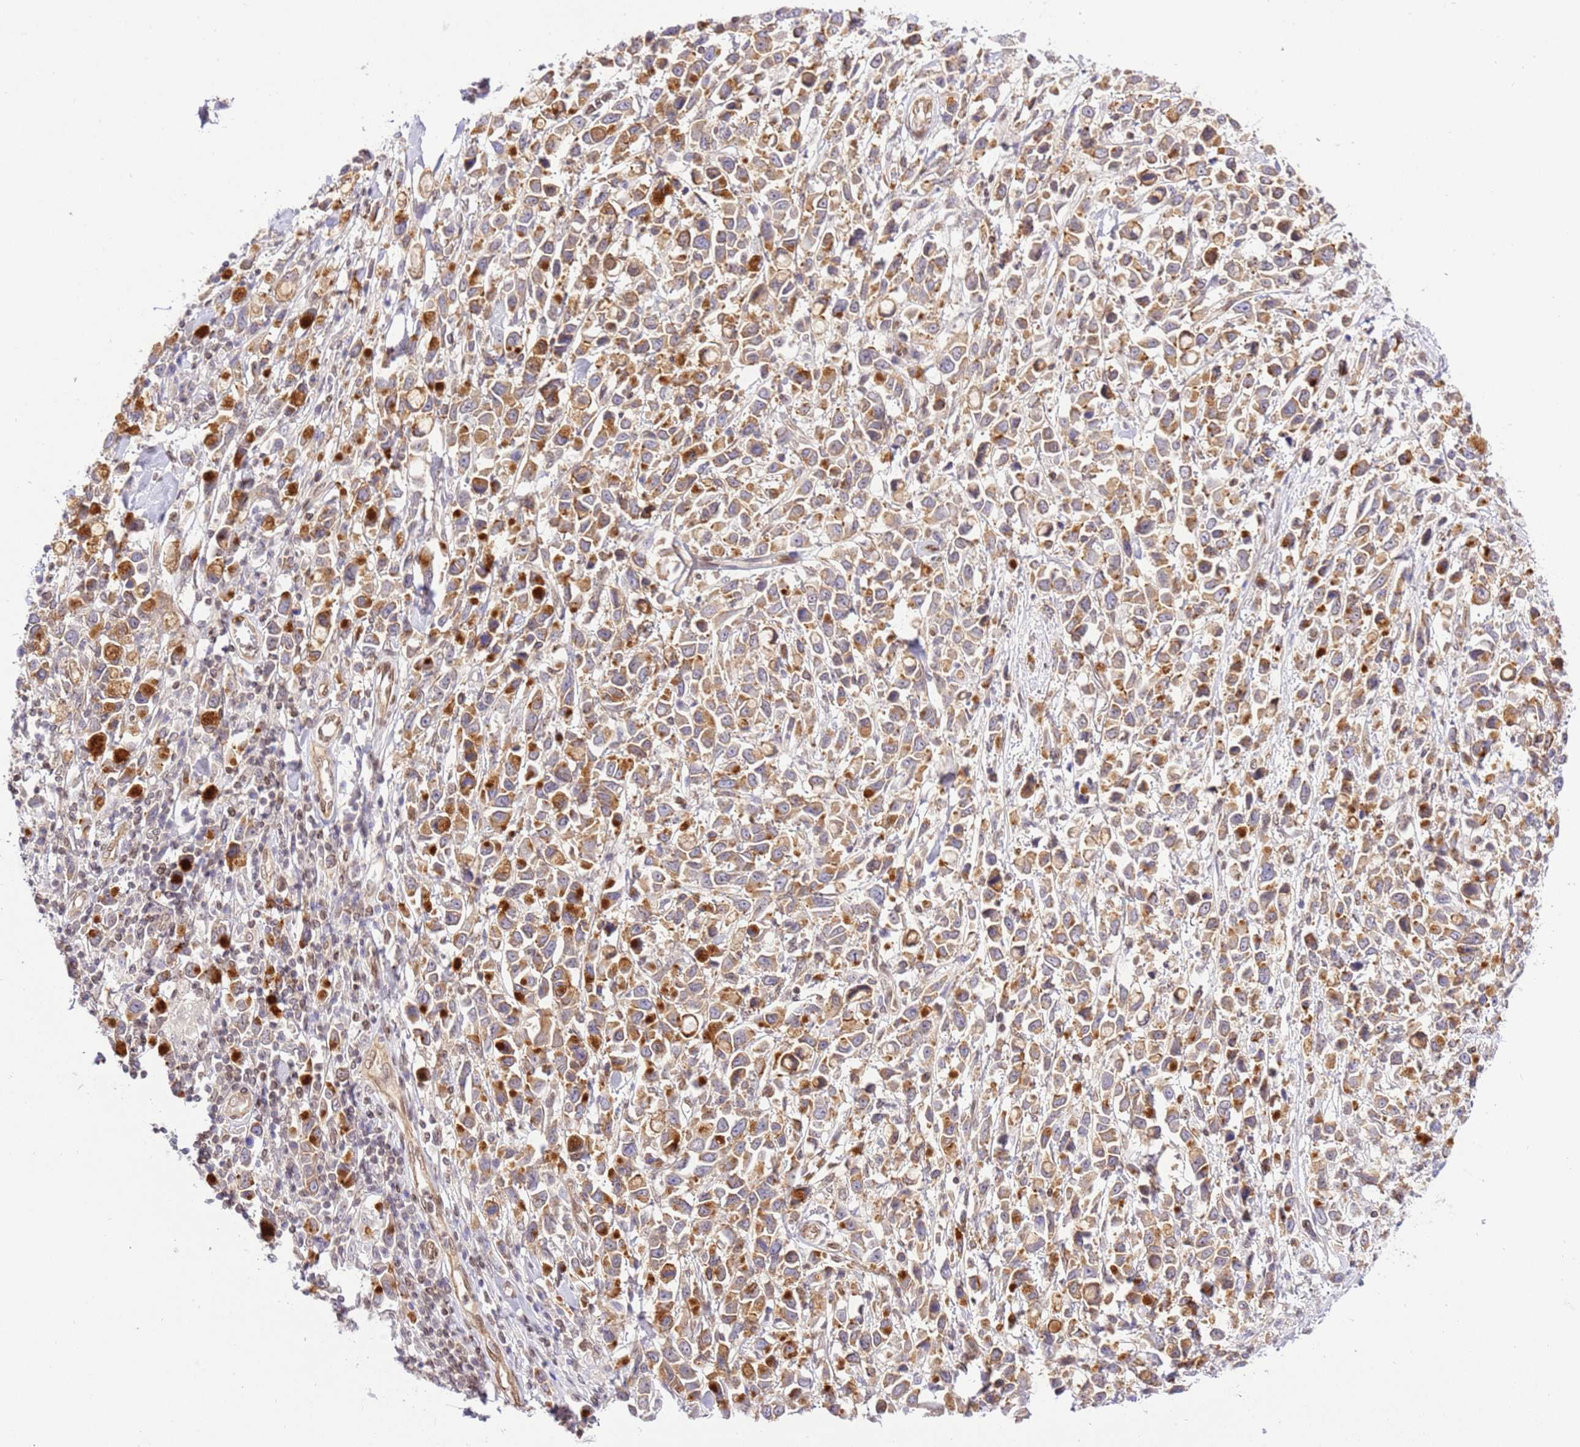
{"staining": {"intensity": "strong", "quantity": ">75%", "location": "cytoplasmic/membranous"}, "tissue": "stomach cancer", "cell_type": "Tumor cells", "image_type": "cancer", "snomed": [{"axis": "morphology", "description": "Adenocarcinoma, NOS"}, {"axis": "topography", "description": "Stomach"}], "caption": "Immunohistochemistry (IHC) staining of stomach cancer (adenocarcinoma), which displays high levels of strong cytoplasmic/membranous expression in about >75% of tumor cells indicating strong cytoplasmic/membranous protein staining. The staining was performed using DAB (brown) for protein detection and nuclei were counterstained in hematoxylin (blue).", "gene": "TRIM37", "patient": {"sex": "female", "age": 81}}